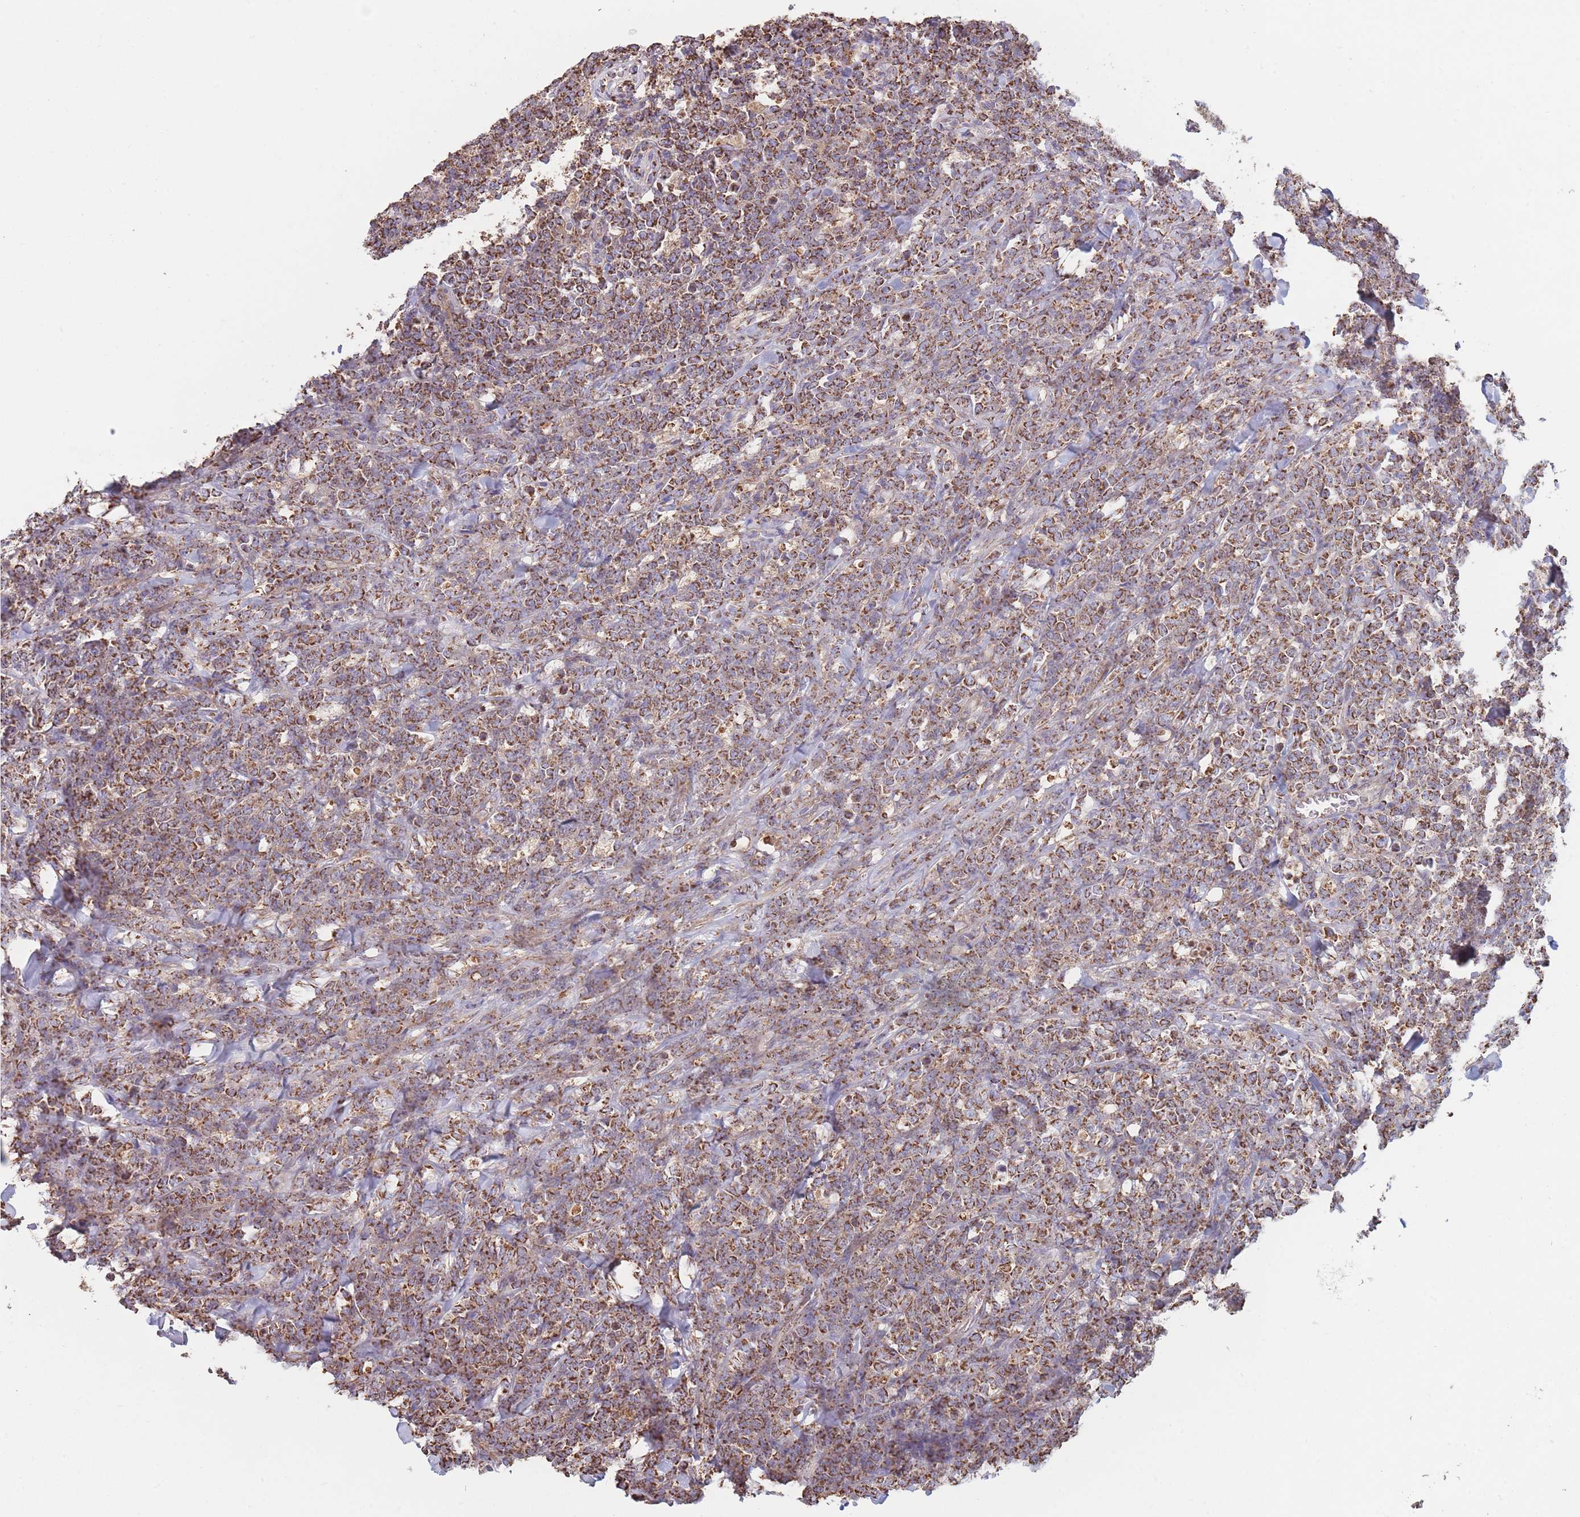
{"staining": {"intensity": "strong", "quantity": ">75%", "location": "cytoplasmic/membranous"}, "tissue": "lymphoma", "cell_type": "Tumor cells", "image_type": "cancer", "snomed": [{"axis": "morphology", "description": "Malignant lymphoma, non-Hodgkin's type, High grade"}, {"axis": "topography", "description": "Small intestine"}], "caption": "There is high levels of strong cytoplasmic/membranous staining in tumor cells of high-grade malignant lymphoma, non-Hodgkin's type, as demonstrated by immunohistochemical staining (brown color).", "gene": "KIF16B", "patient": {"sex": "male", "age": 8}}